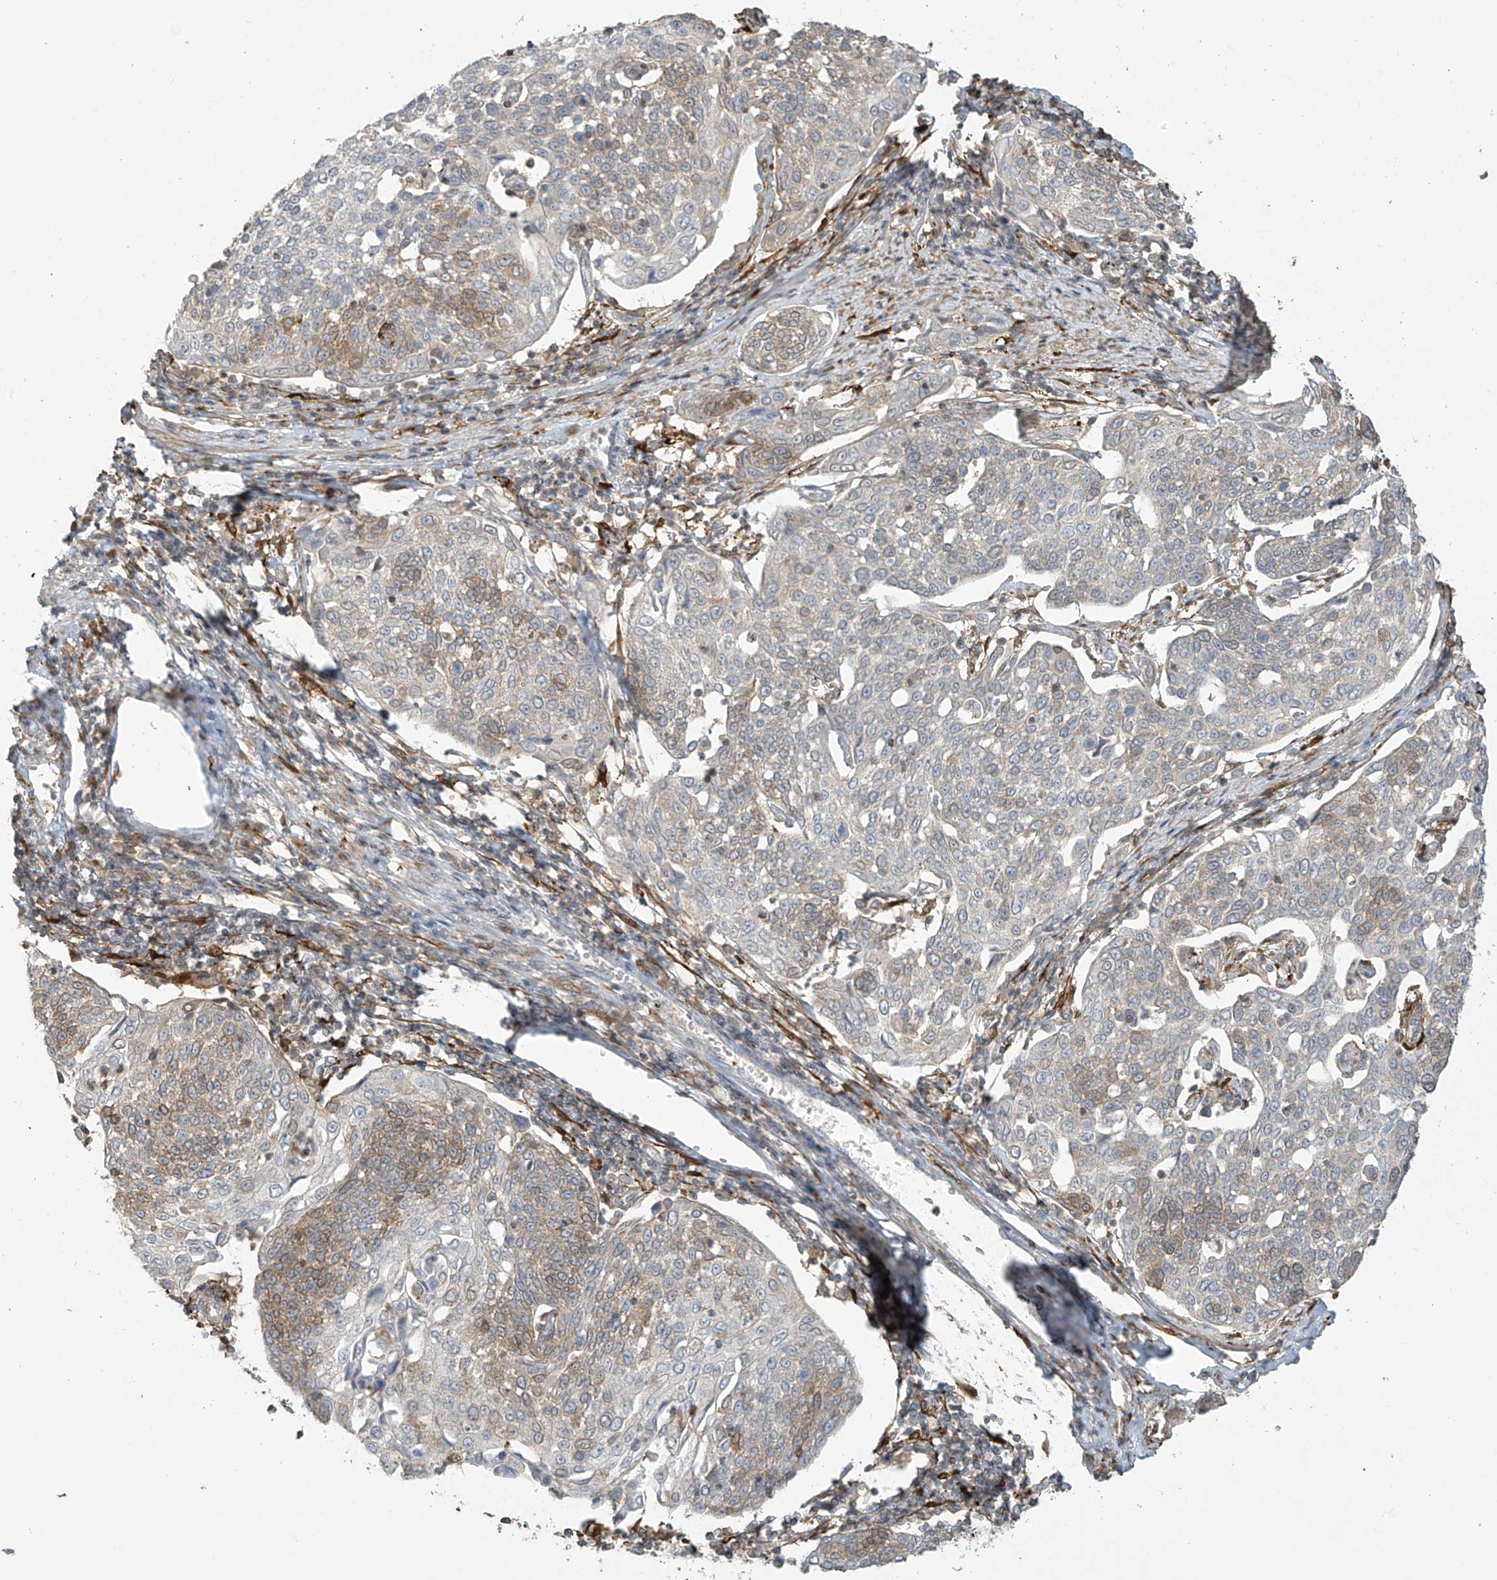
{"staining": {"intensity": "moderate", "quantity": "<25%", "location": "cytoplasmic/membranous"}, "tissue": "cervical cancer", "cell_type": "Tumor cells", "image_type": "cancer", "snomed": [{"axis": "morphology", "description": "Squamous cell carcinoma, NOS"}, {"axis": "topography", "description": "Cervix"}], "caption": "The micrograph shows immunohistochemical staining of cervical cancer (squamous cell carcinoma). There is moderate cytoplasmic/membranous expression is identified in about <25% of tumor cells.", "gene": "TAGAP", "patient": {"sex": "female", "age": 34}}